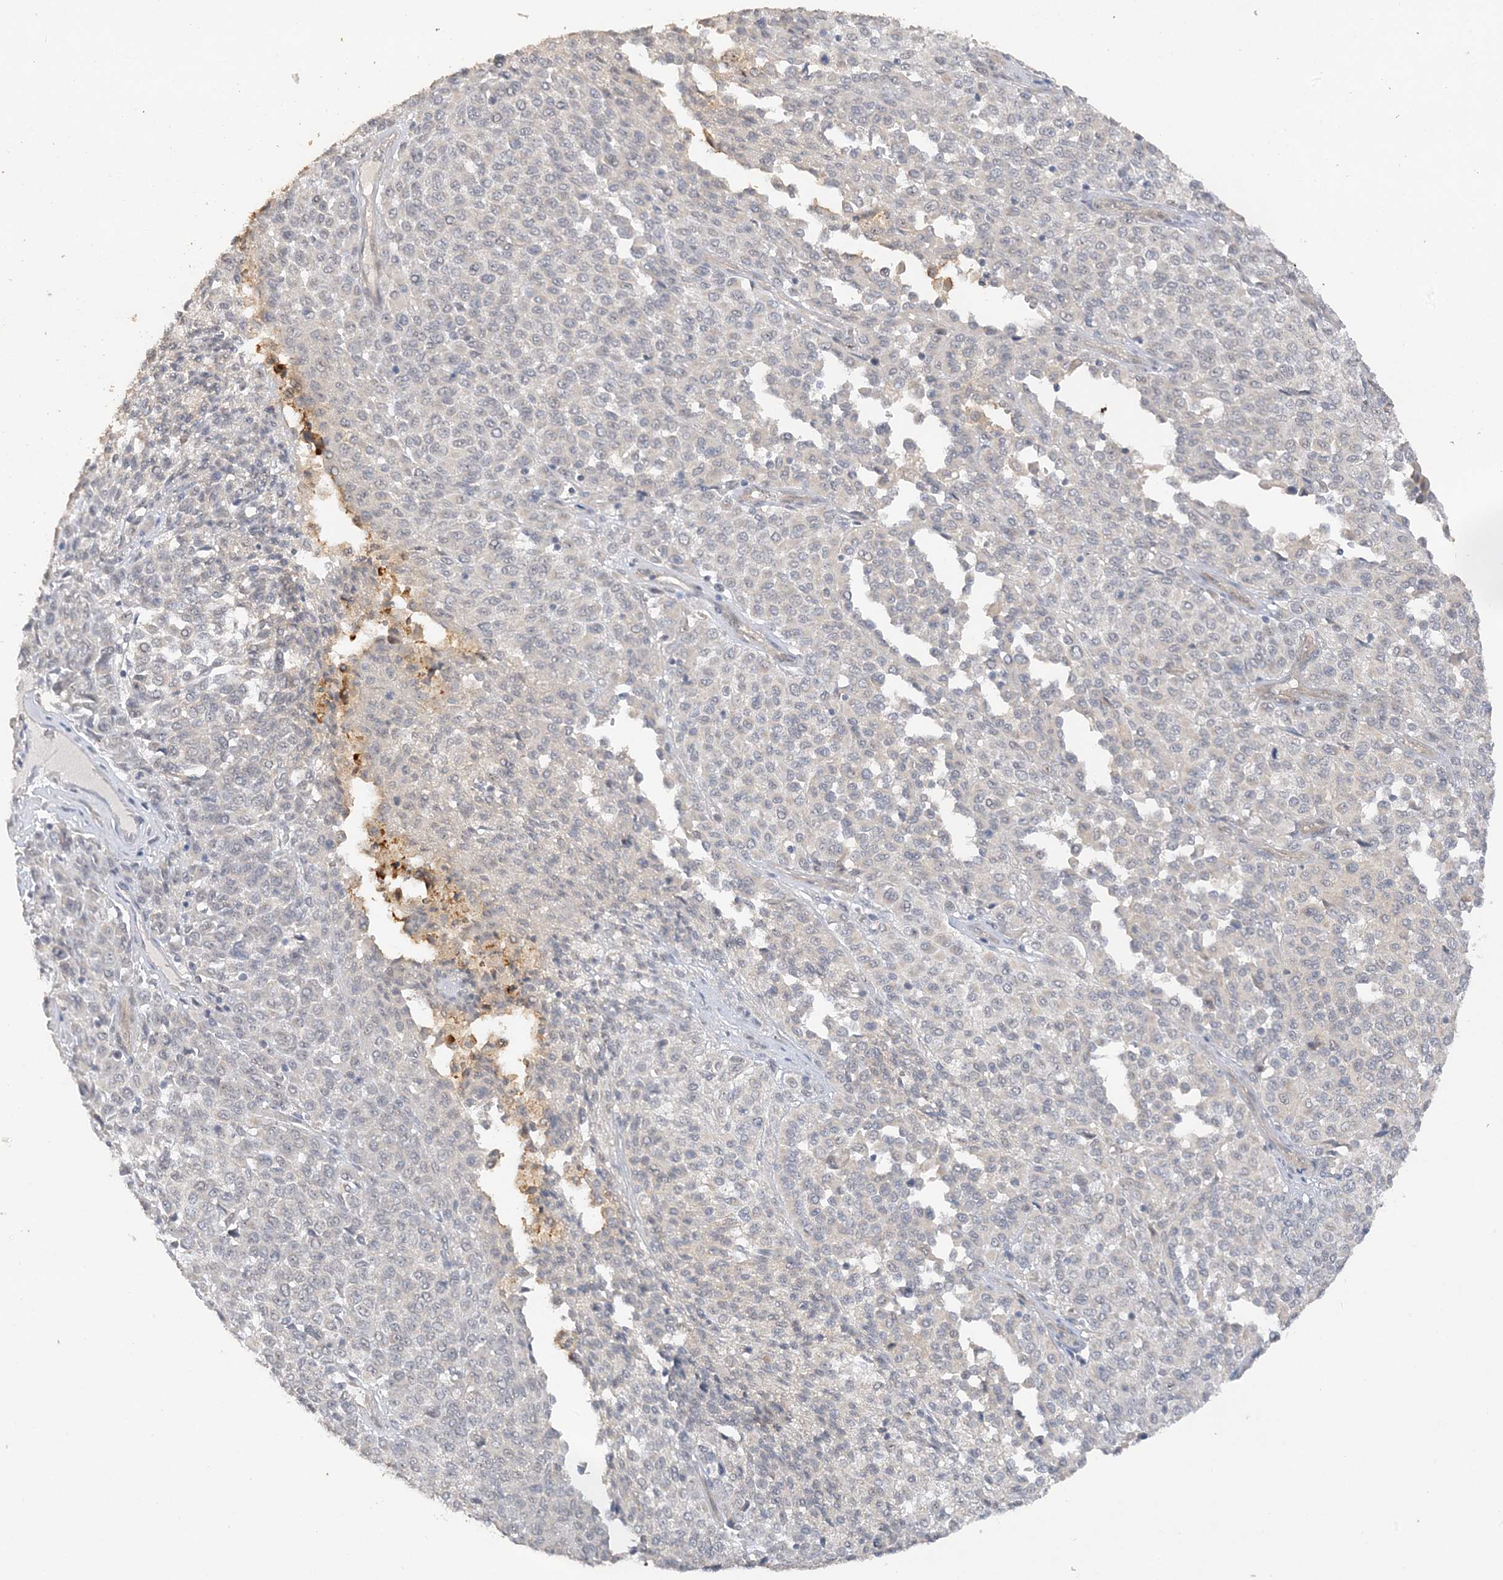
{"staining": {"intensity": "negative", "quantity": "none", "location": "none"}, "tissue": "melanoma", "cell_type": "Tumor cells", "image_type": "cancer", "snomed": [{"axis": "morphology", "description": "Malignant melanoma, Metastatic site"}, {"axis": "topography", "description": "Pancreas"}], "caption": "Malignant melanoma (metastatic site) was stained to show a protein in brown. There is no significant expression in tumor cells. The staining was performed using DAB to visualize the protein expression in brown, while the nuclei were stained in blue with hematoxylin (Magnification: 20x).", "gene": "DDX18", "patient": {"sex": "female", "age": 30}}